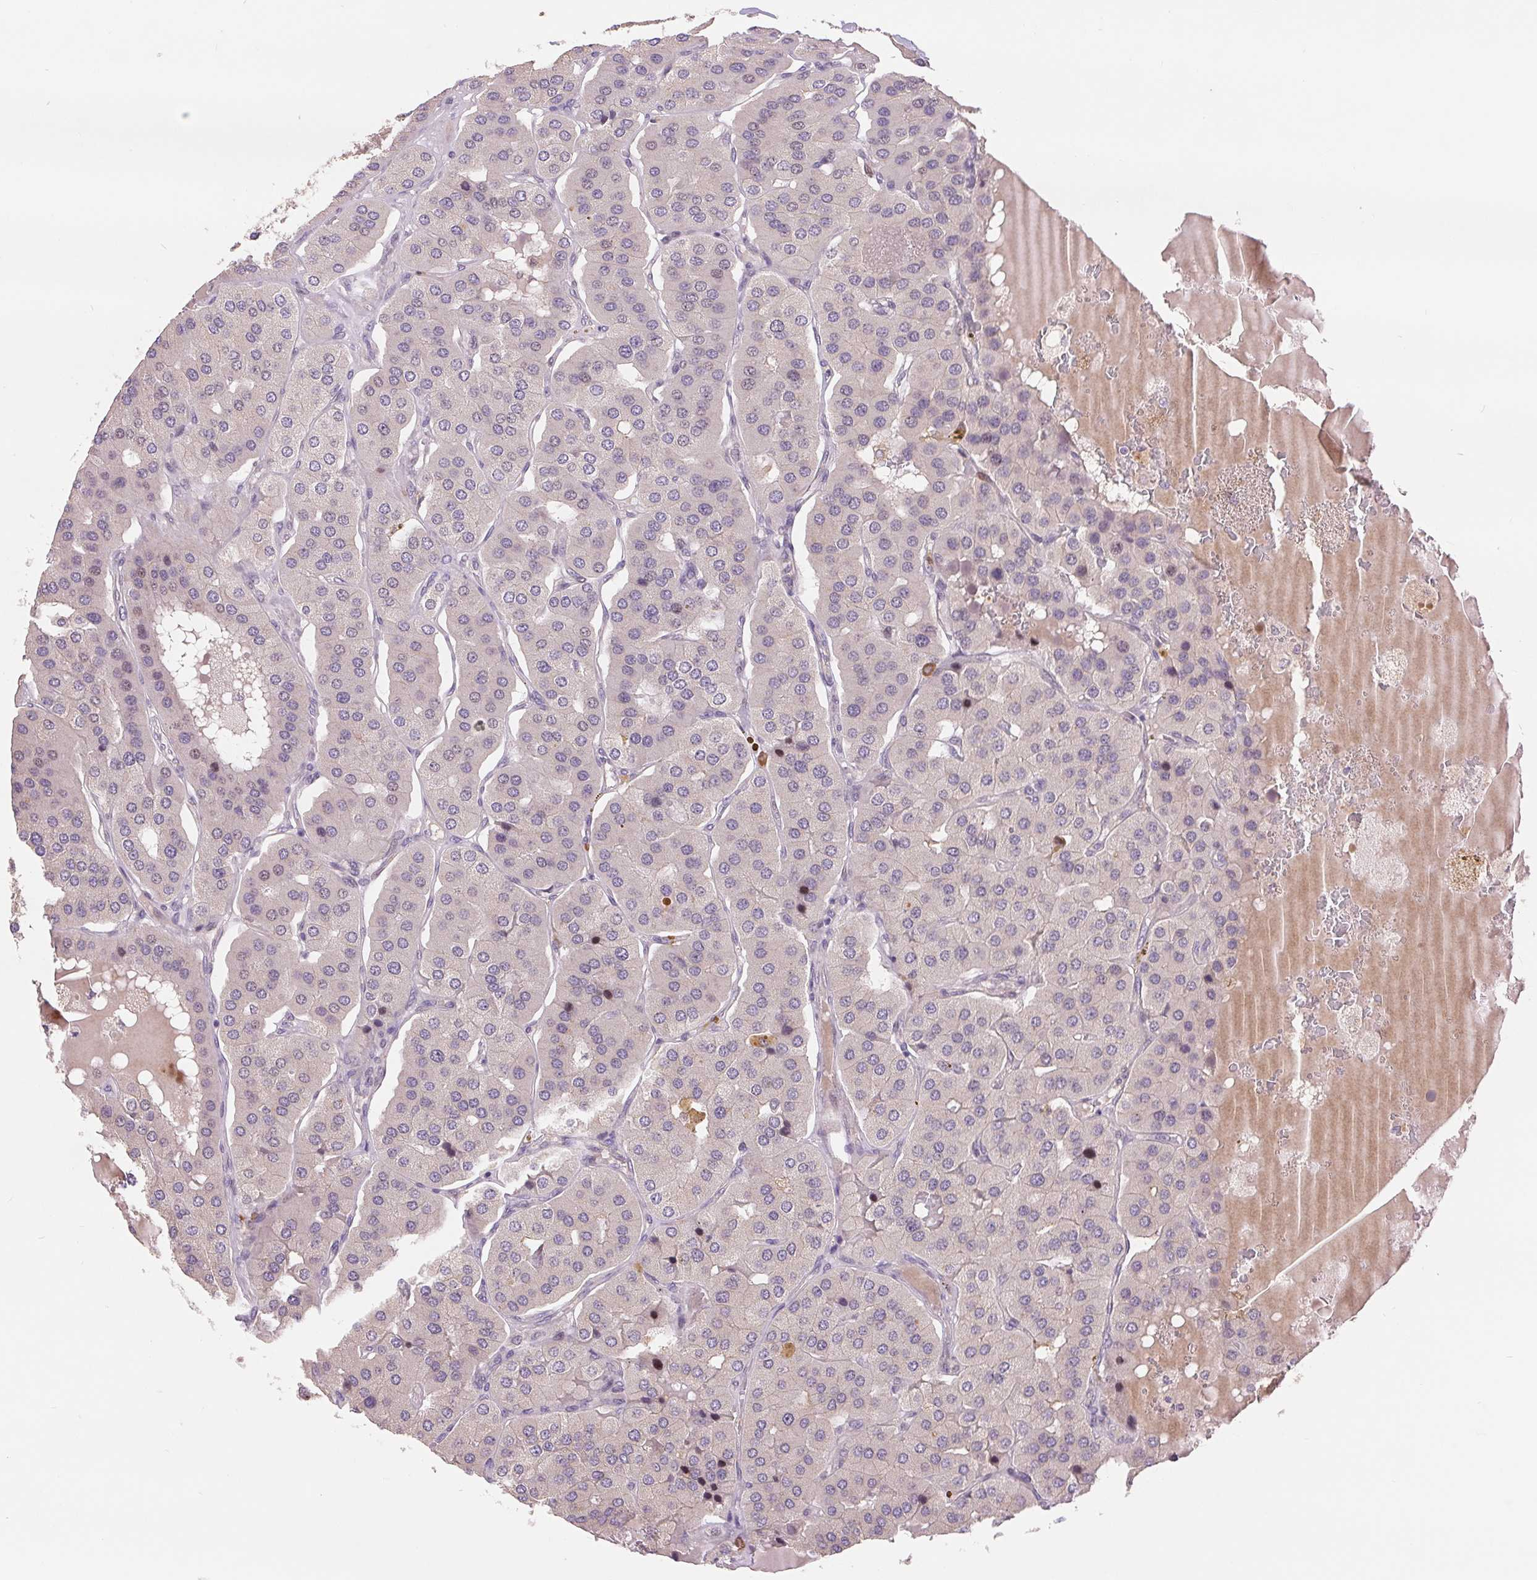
{"staining": {"intensity": "negative", "quantity": "none", "location": "none"}, "tissue": "parathyroid gland", "cell_type": "Glandular cells", "image_type": "normal", "snomed": [{"axis": "morphology", "description": "Normal tissue, NOS"}, {"axis": "morphology", "description": "Adenoma, NOS"}, {"axis": "topography", "description": "Parathyroid gland"}], "caption": "This micrograph is of unremarkable parathyroid gland stained with immunohistochemistry to label a protein in brown with the nuclei are counter-stained blue. There is no staining in glandular cells.", "gene": "RANBP3L", "patient": {"sex": "female", "age": 86}}